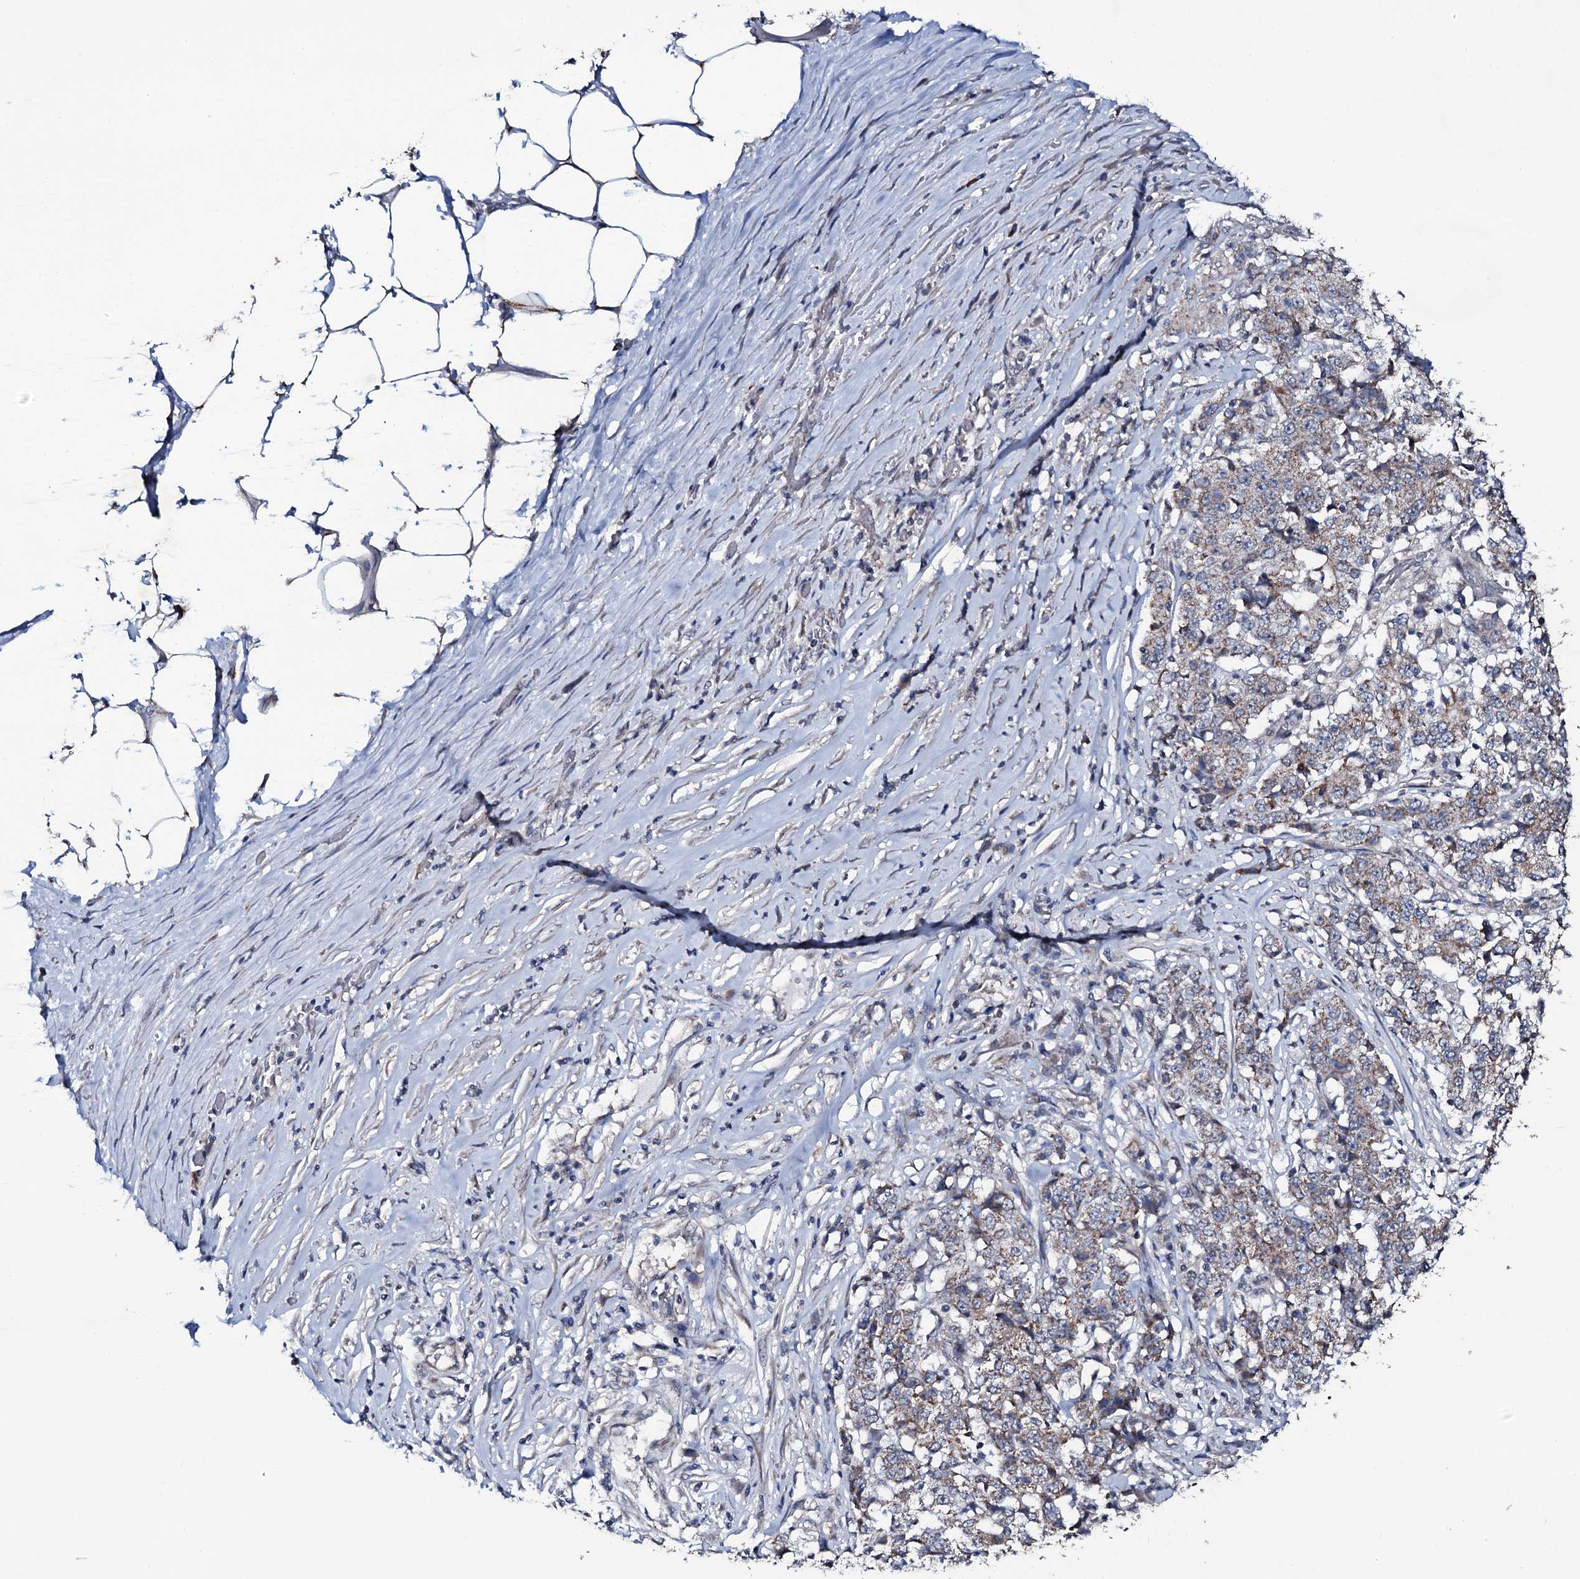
{"staining": {"intensity": "weak", "quantity": ">75%", "location": "cytoplasmic/membranous"}, "tissue": "stomach cancer", "cell_type": "Tumor cells", "image_type": "cancer", "snomed": [{"axis": "morphology", "description": "Adenocarcinoma, NOS"}, {"axis": "topography", "description": "Stomach"}], "caption": "Human adenocarcinoma (stomach) stained with a brown dye exhibits weak cytoplasmic/membranous positive expression in approximately >75% of tumor cells.", "gene": "MRPS31", "patient": {"sex": "male", "age": 59}}